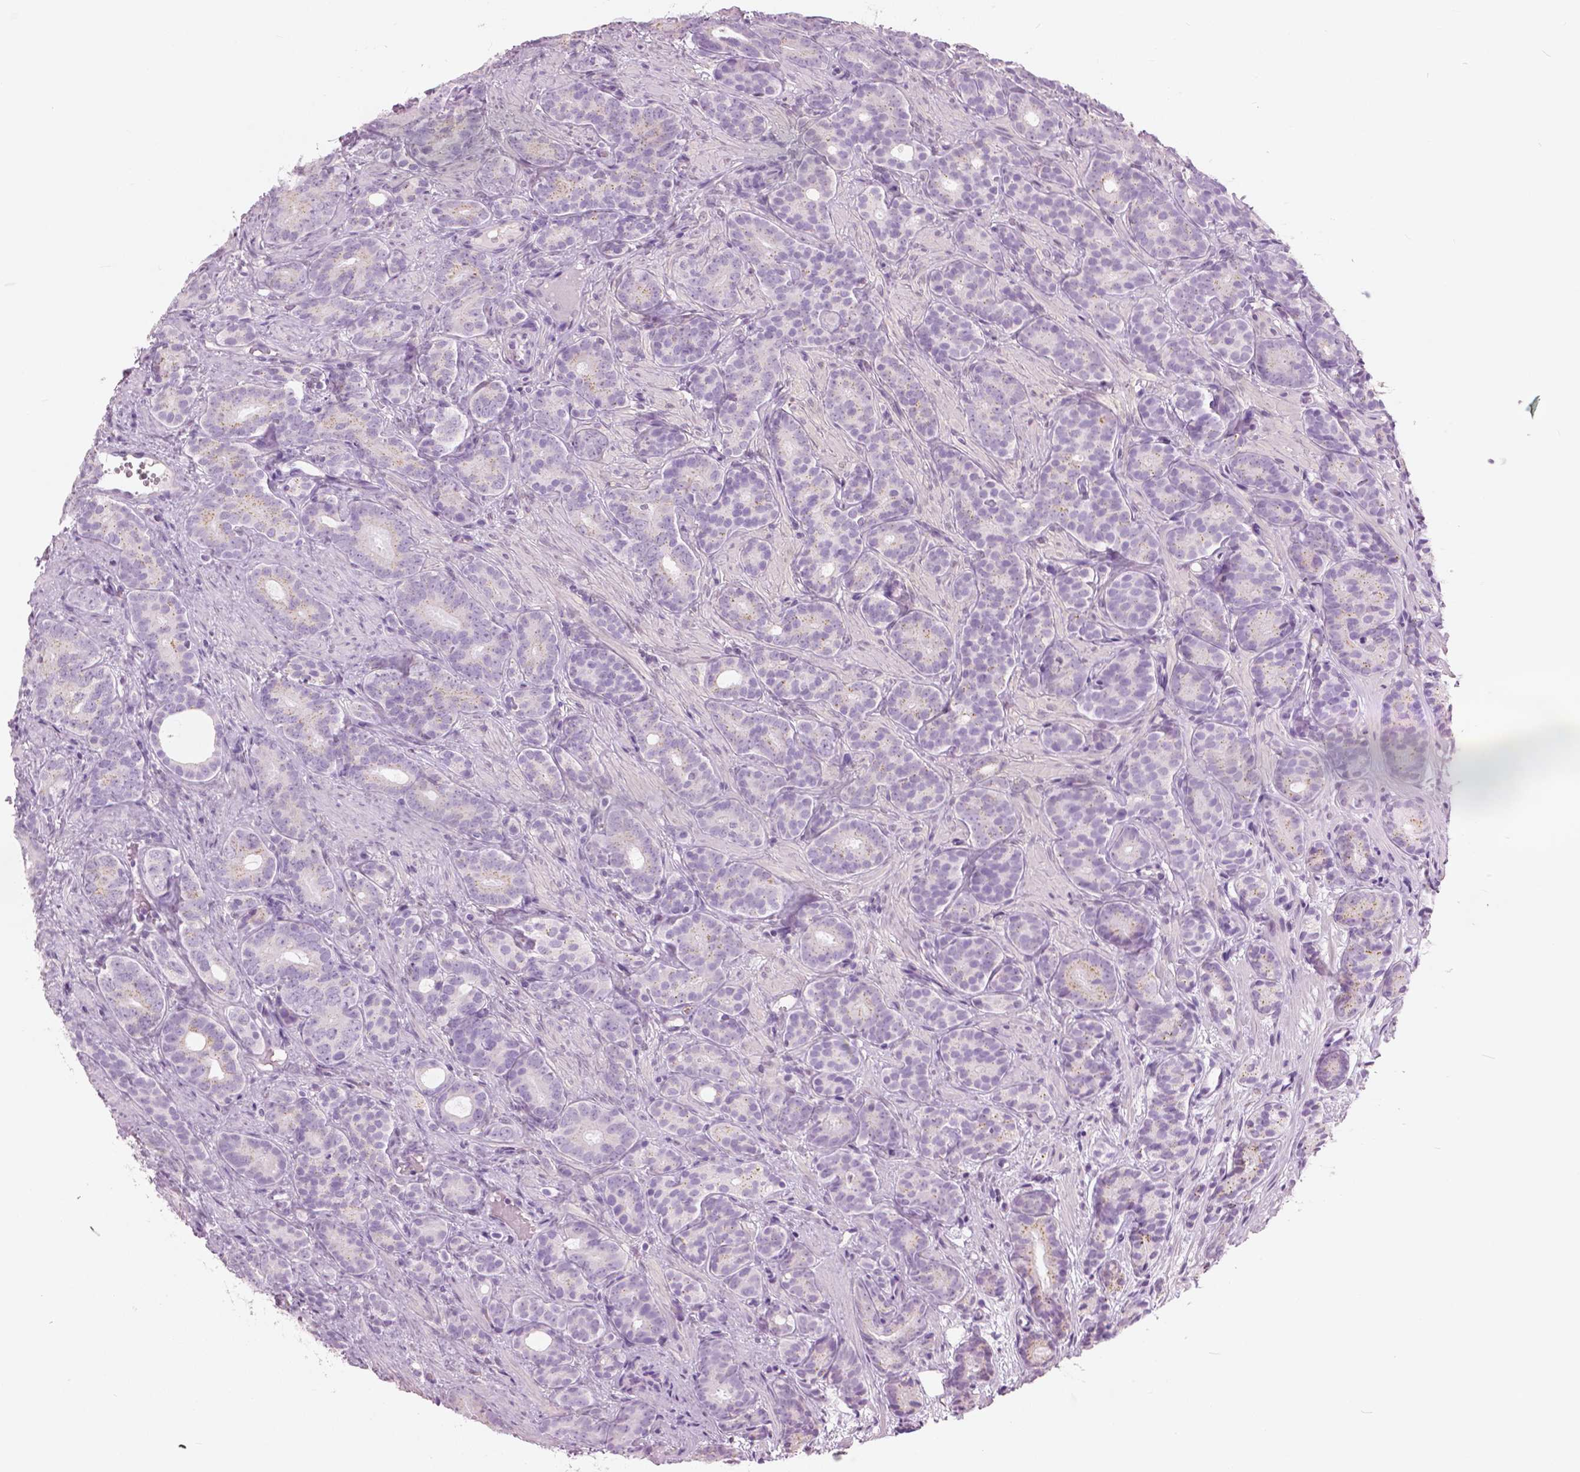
{"staining": {"intensity": "negative", "quantity": "none", "location": "none"}, "tissue": "prostate cancer", "cell_type": "Tumor cells", "image_type": "cancer", "snomed": [{"axis": "morphology", "description": "Adenocarcinoma, High grade"}, {"axis": "topography", "description": "Prostate"}], "caption": "Prostate cancer stained for a protein using immunohistochemistry (IHC) shows no expression tumor cells.", "gene": "GALM", "patient": {"sex": "male", "age": 84}}